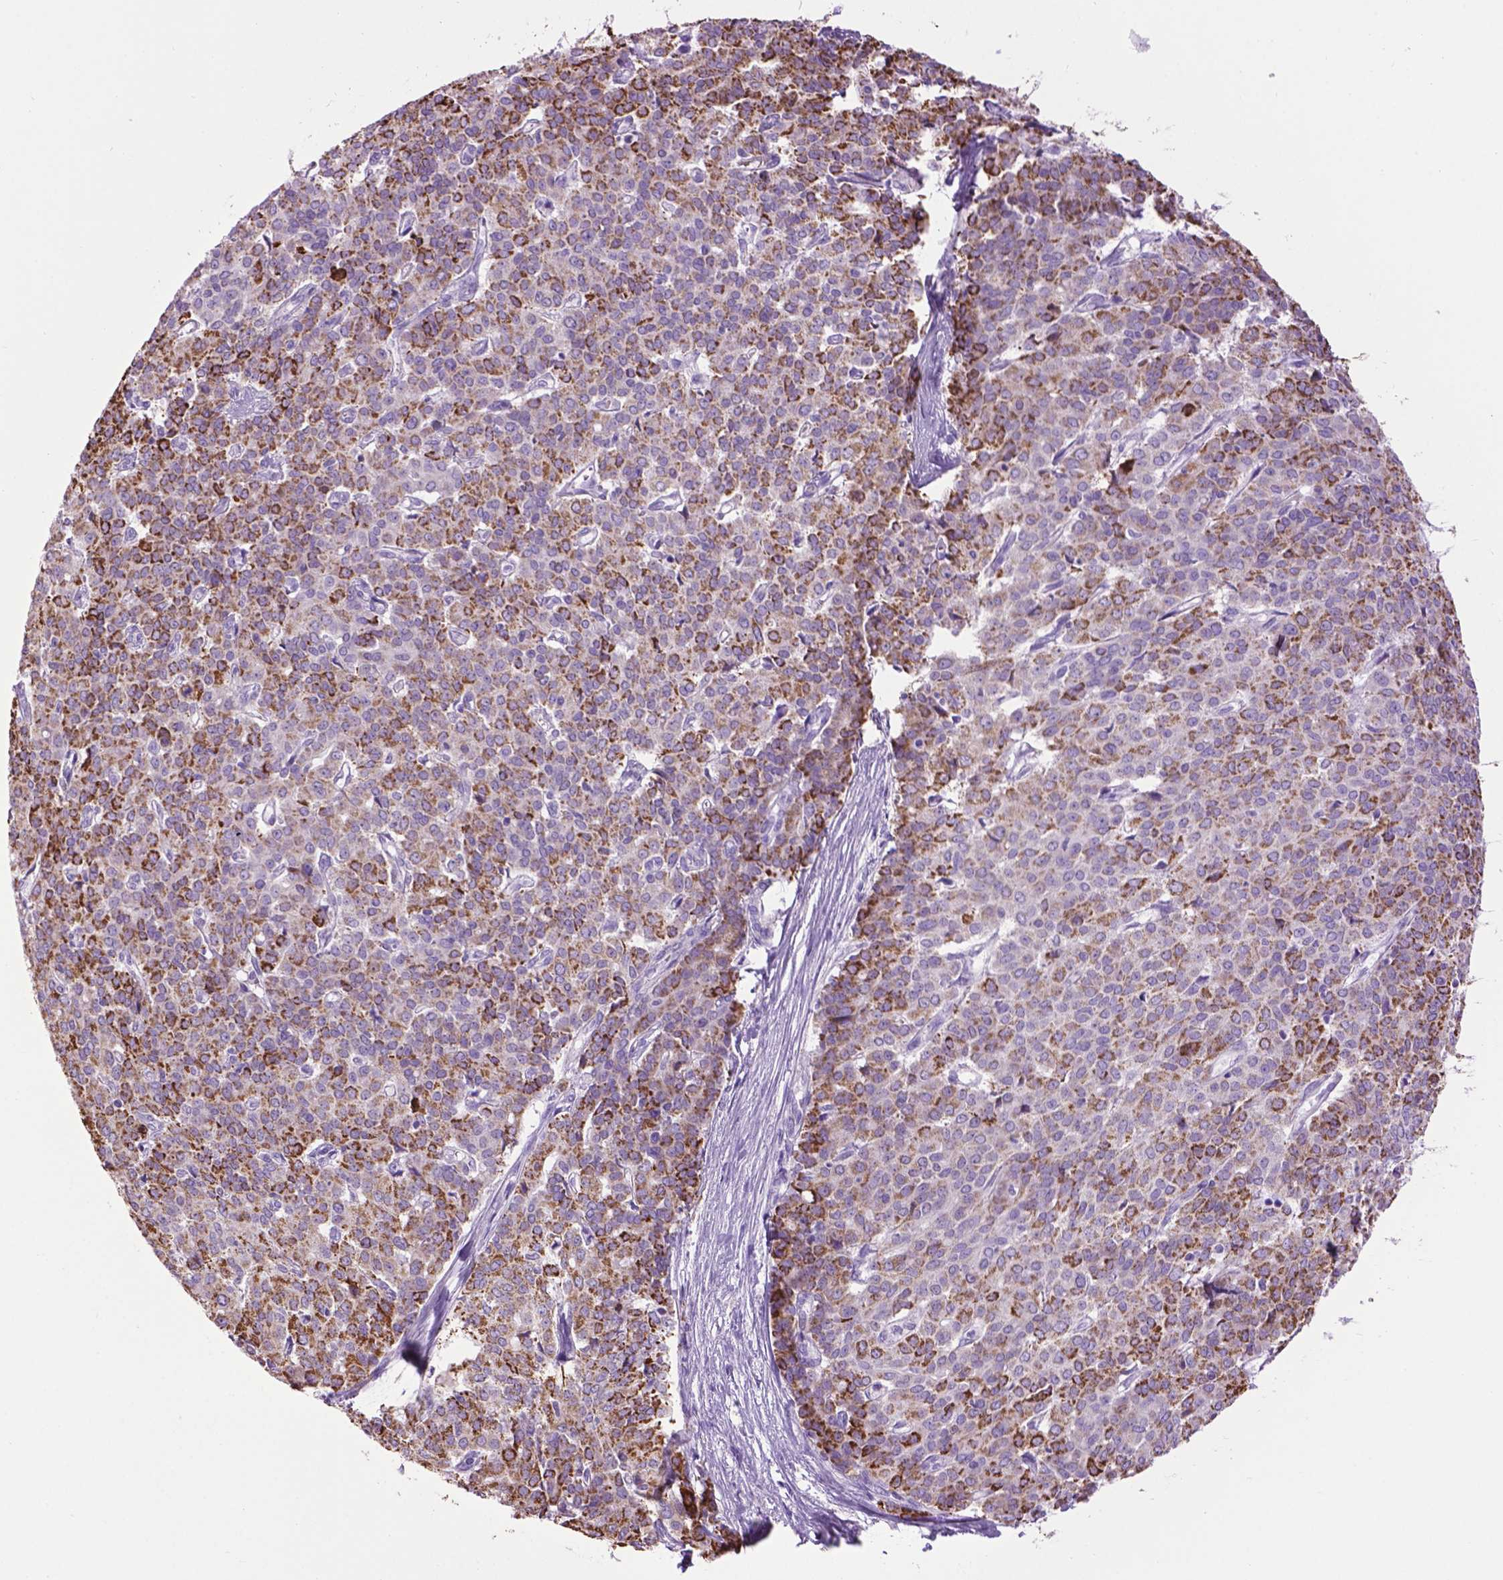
{"staining": {"intensity": "moderate", "quantity": "<25%", "location": "cytoplasmic/membranous"}, "tissue": "liver cancer", "cell_type": "Tumor cells", "image_type": "cancer", "snomed": [{"axis": "morphology", "description": "Cholangiocarcinoma"}, {"axis": "topography", "description": "Liver"}], "caption": "Cholangiocarcinoma (liver) stained for a protein exhibits moderate cytoplasmic/membranous positivity in tumor cells.", "gene": "TMEM132E", "patient": {"sex": "female", "age": 47}}